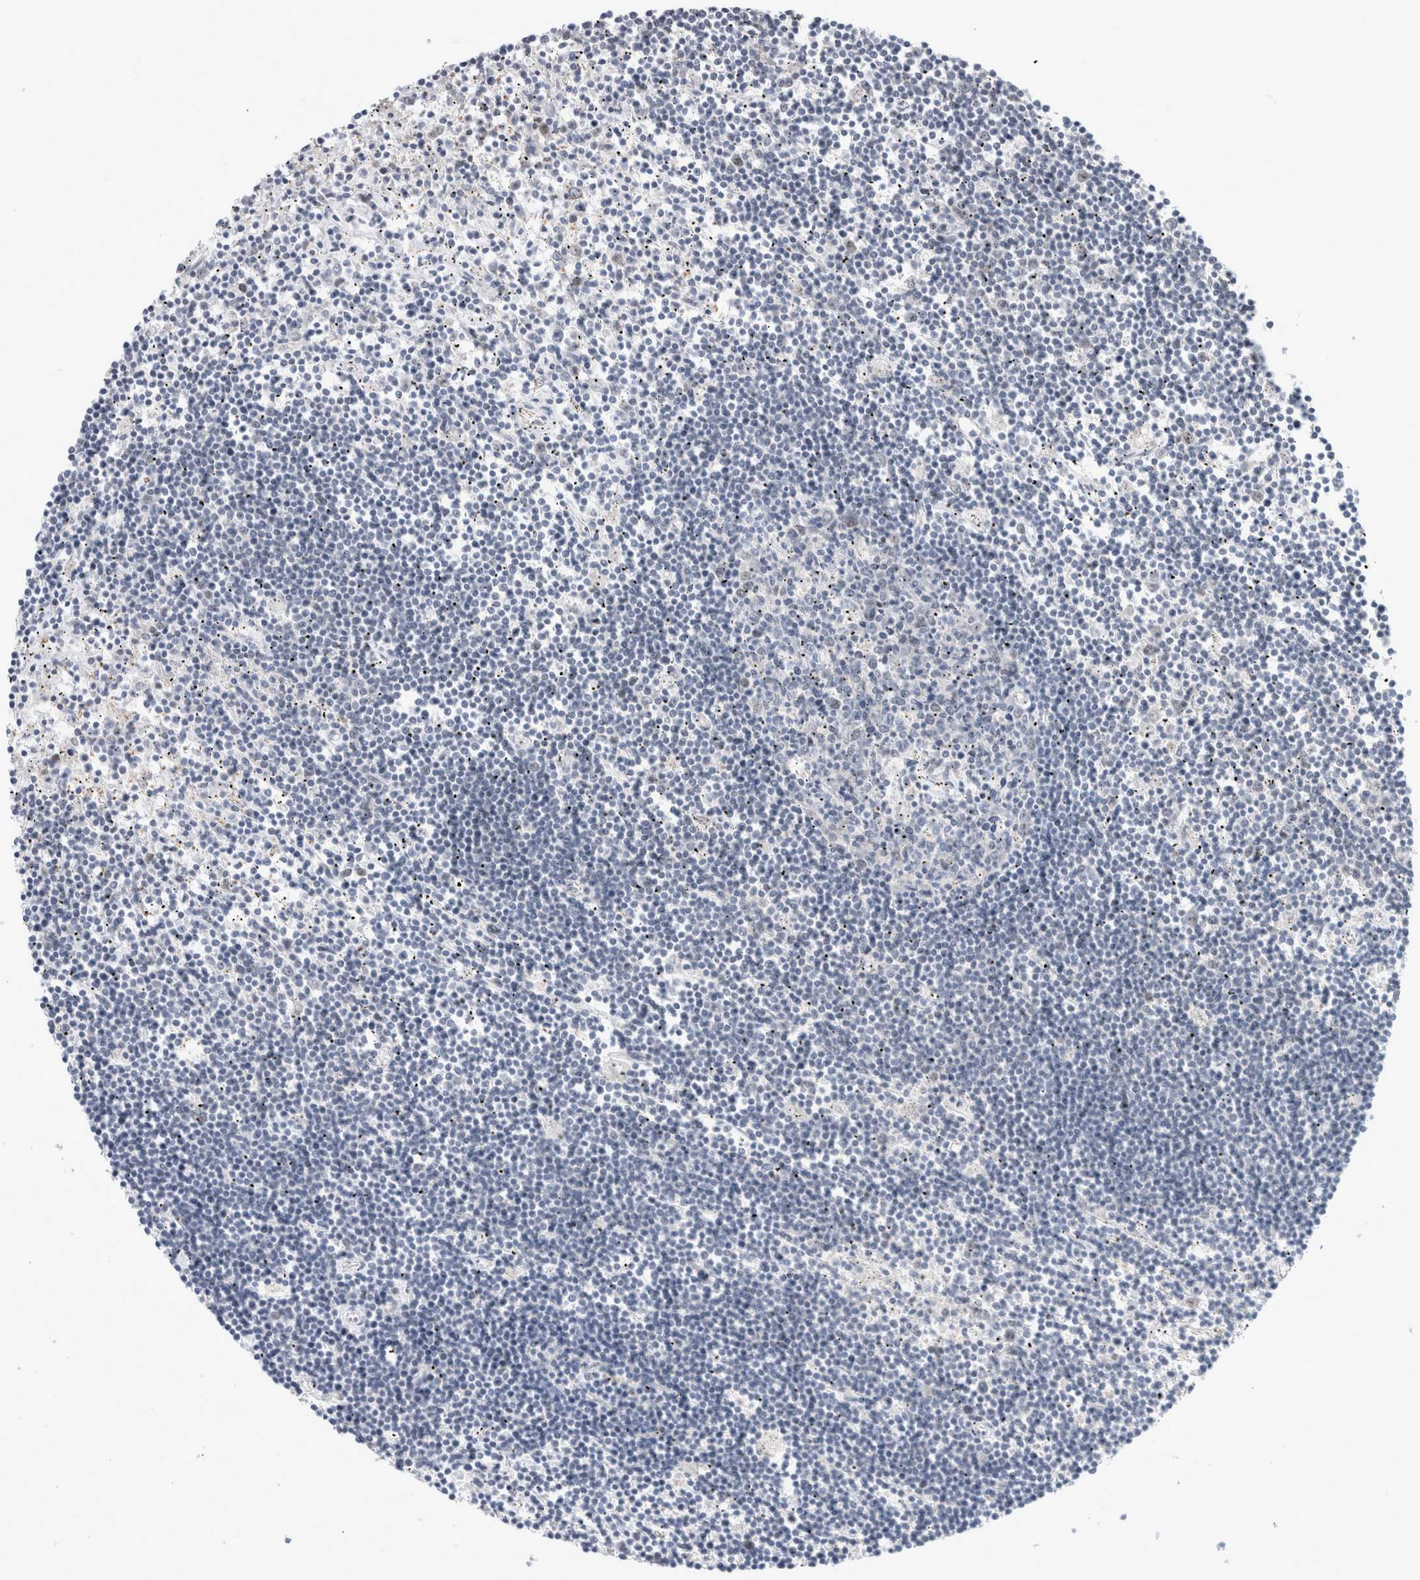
{"staining": {"intensity": "negative", "quantity": "none", "location": "none"}, "tissue": "lymphoma", "cell_type": "Tumor cells", "image_type": "cancer", "snomed": [{"axis": "morphology", "description": "Malignant lymphoma, non-Hodgkin's type, Low grade"}, {"axis": "topography", "description": "Spleen"}], "caption": "Tumor cells show no significant staining in malignant lymphoma, non-Hodgkin's type (low-grade).", "gene": "KNL1", "patient": {"sex": "male", "age": 76}}